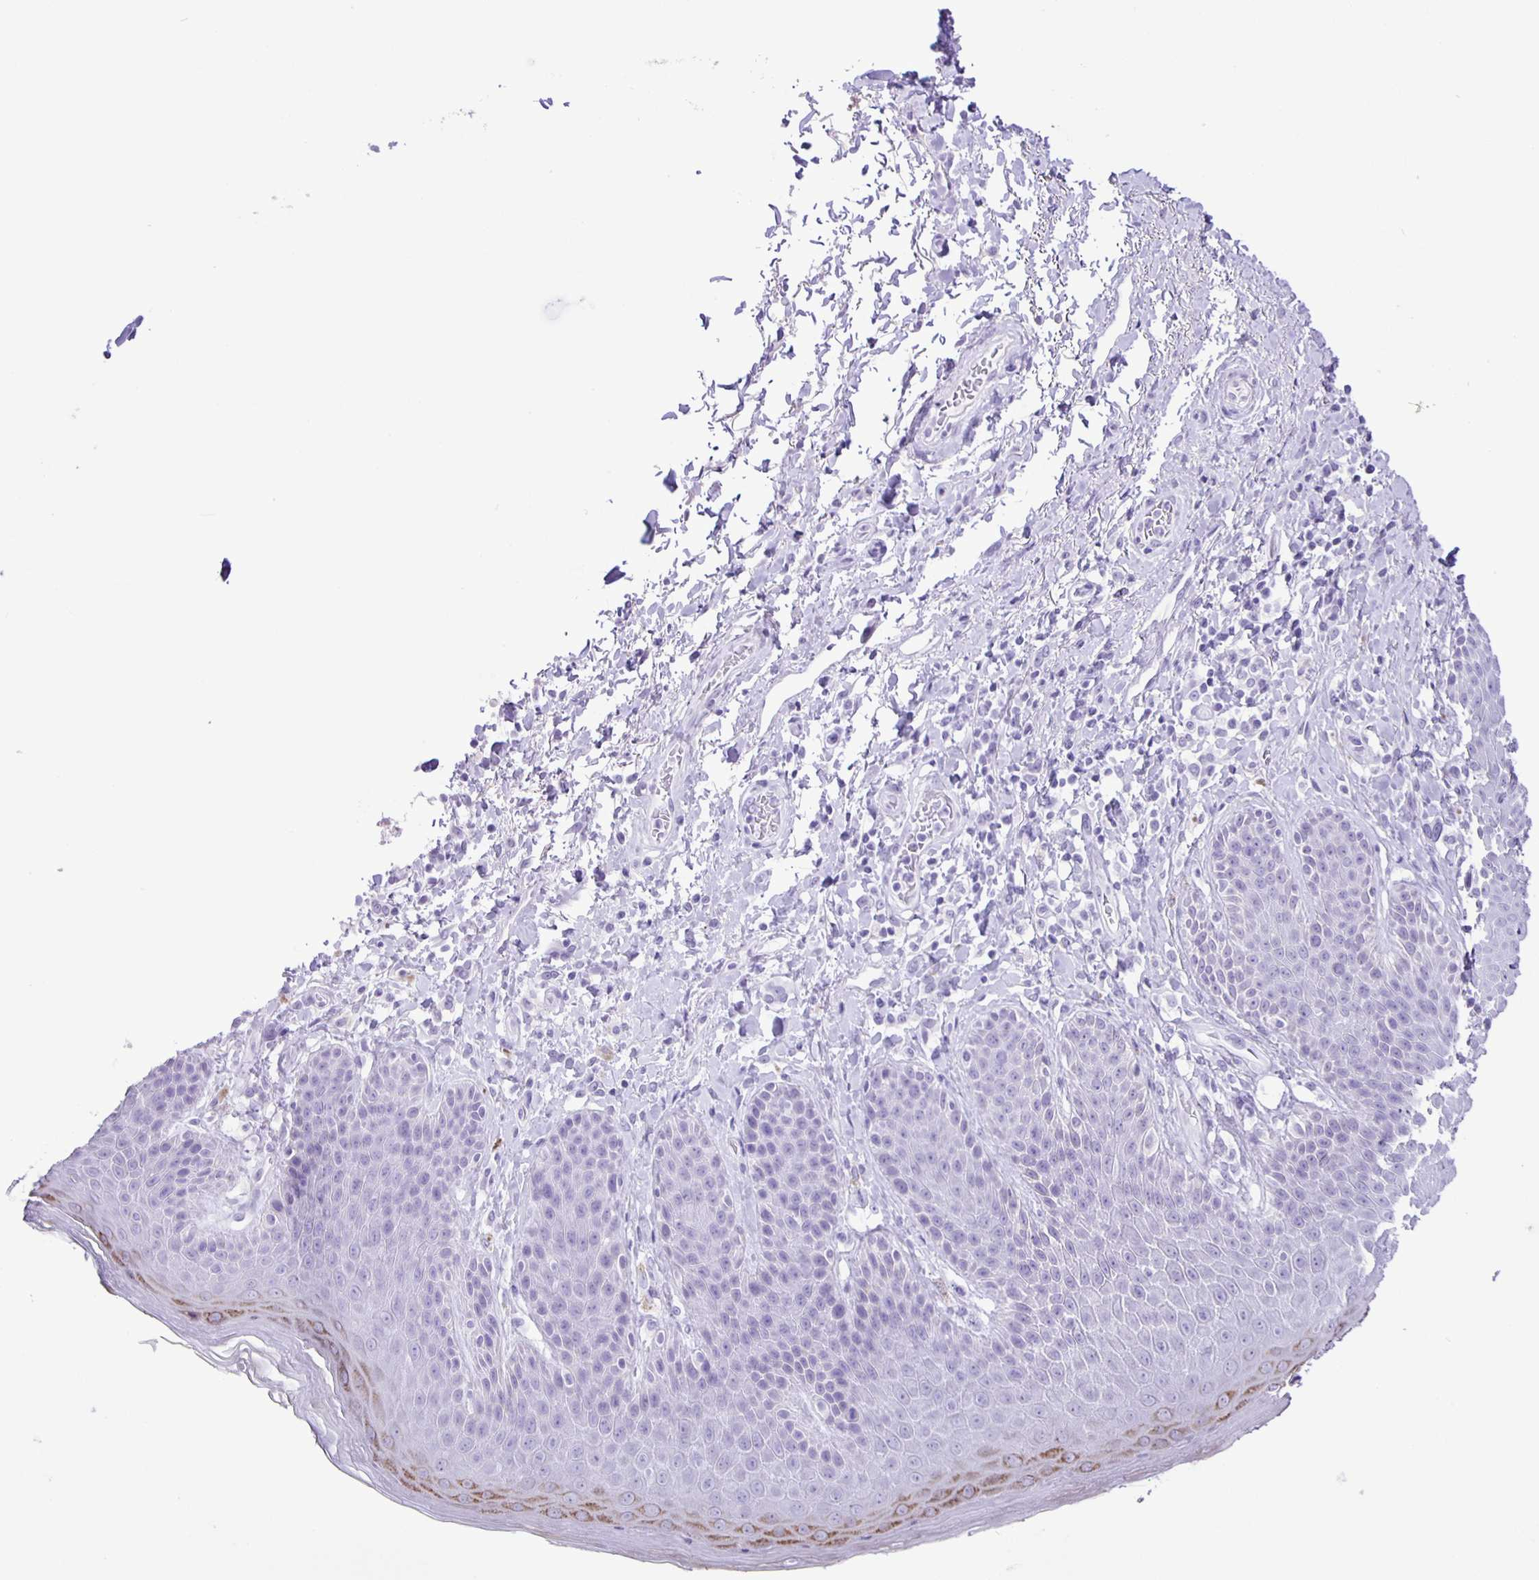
{"staining": {"intensity": "moderate", "quantity": "<25%", "location": "cytoplasmic/membranous"}, "tissue": "skin", "cell_type": "Epidermal cells", "image_type": "normal", "snomed": [{"axis": "morphology", "description": "Normal tissue, NOS"}, {"axis": "topography", "description": "Anal"}, {"axis": "topography", "description": "Peripheral nerve tissue"}], "caption": "A brown stain labels moderate cytoplasmic/membranous expression of a protein in epidermal cells of normal human skin. (IHC, brightfield microscopy, high magnification).", "gene": "EZHIP", "patient": {"sex": "male", "age": 51}}